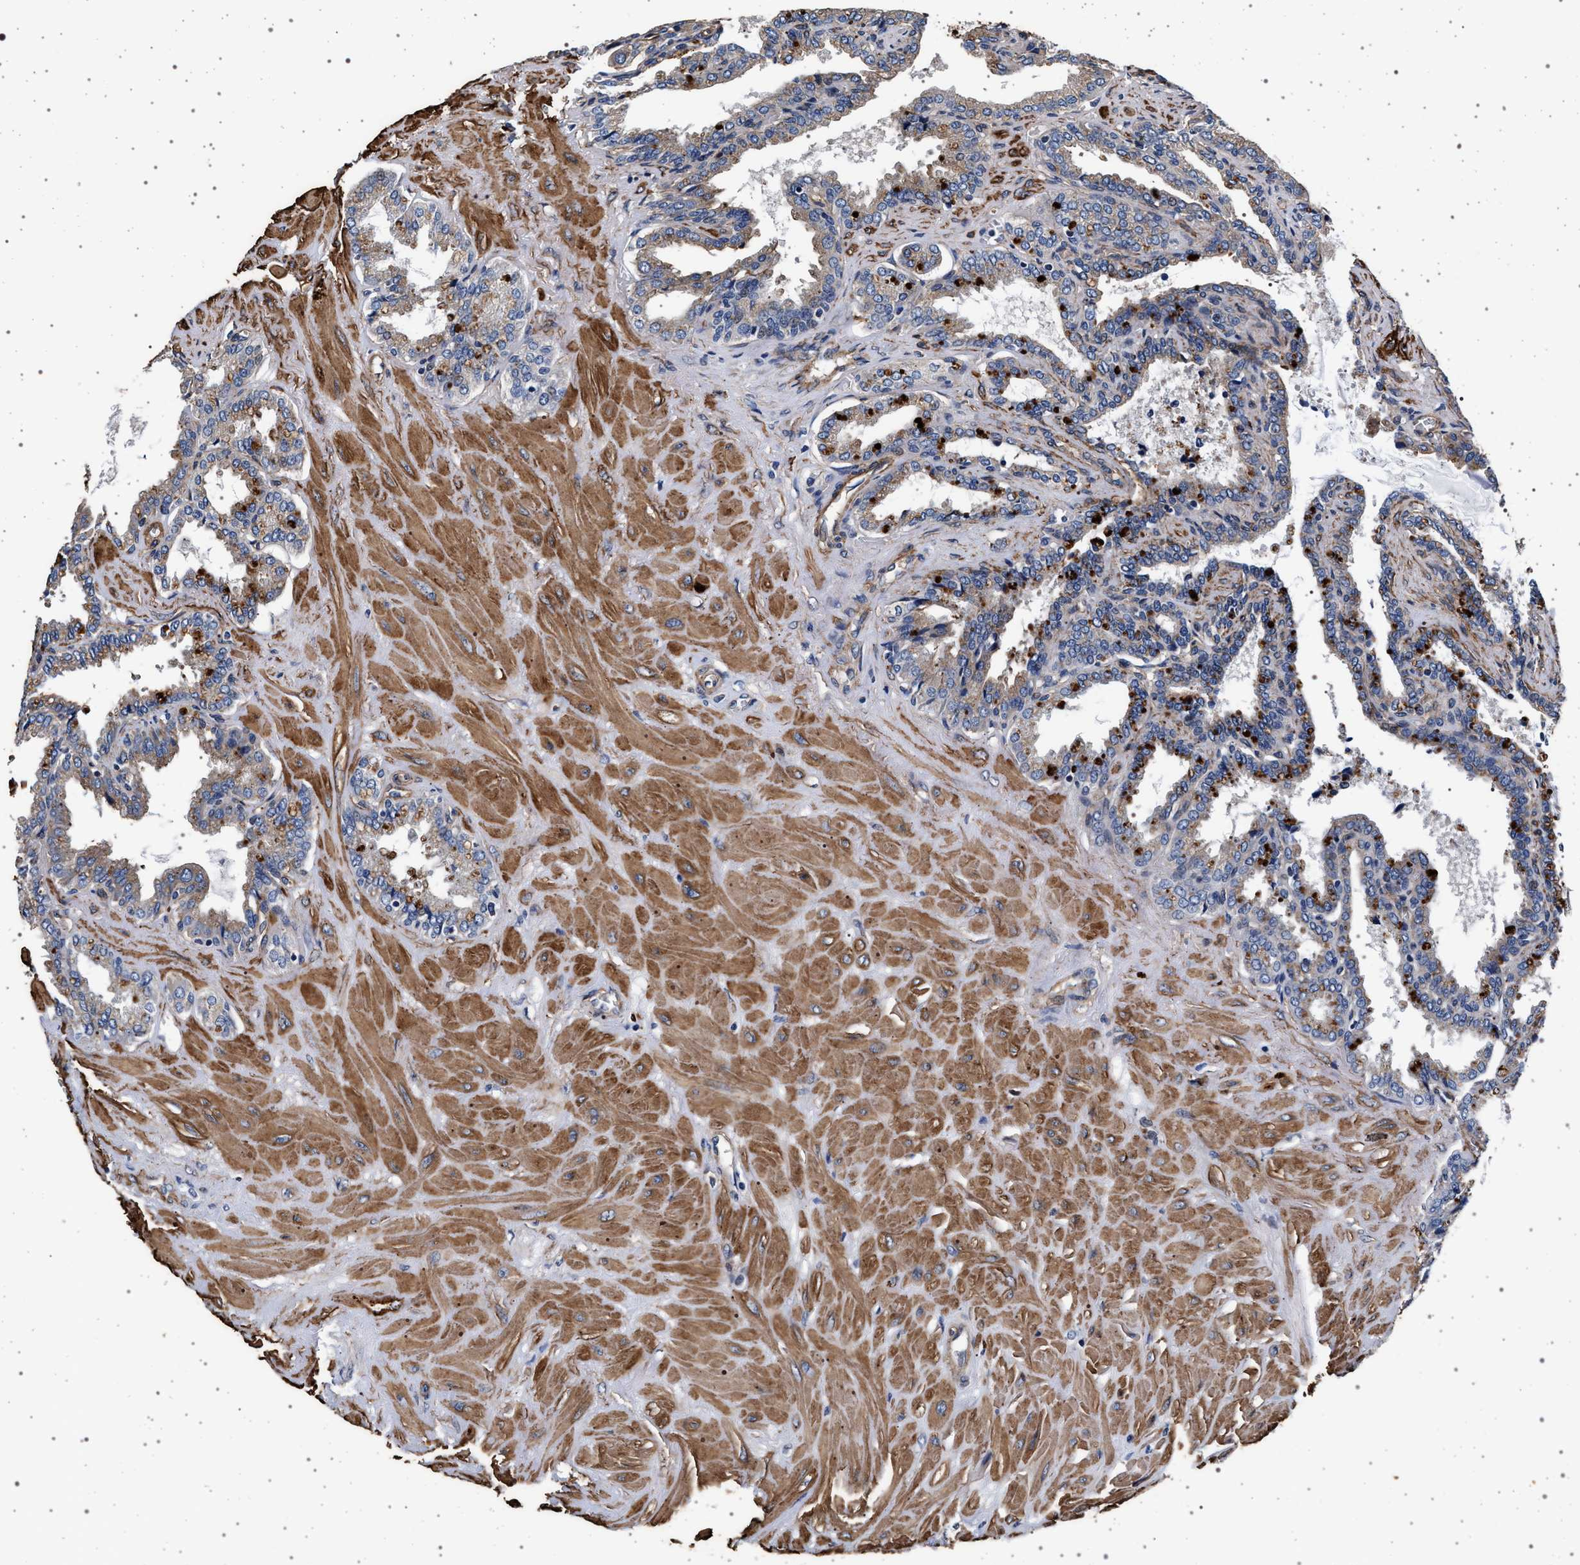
{"staining": {"intensity": "weak", "quantity": "25%-75%", "location": "cytoplasmic/membranous"}, "tissue": "seminal vesicle", "cell_type": "Glandular cells", "image_type": "normal", "snomed": [{"axis": "morphology", "description": "Normal tissue, NOS"}, {"axis": "topography", "description": "Seminal veicle"}], "caption": "Immunohistochemical staining of unremarkable seminal vesicle reveals low levels of weak cytoplasmic/membranous staining in about 25%-75% of glandular cells.", "gene": "KCNK6", "patient": {"sex": "male", "age": 46}}